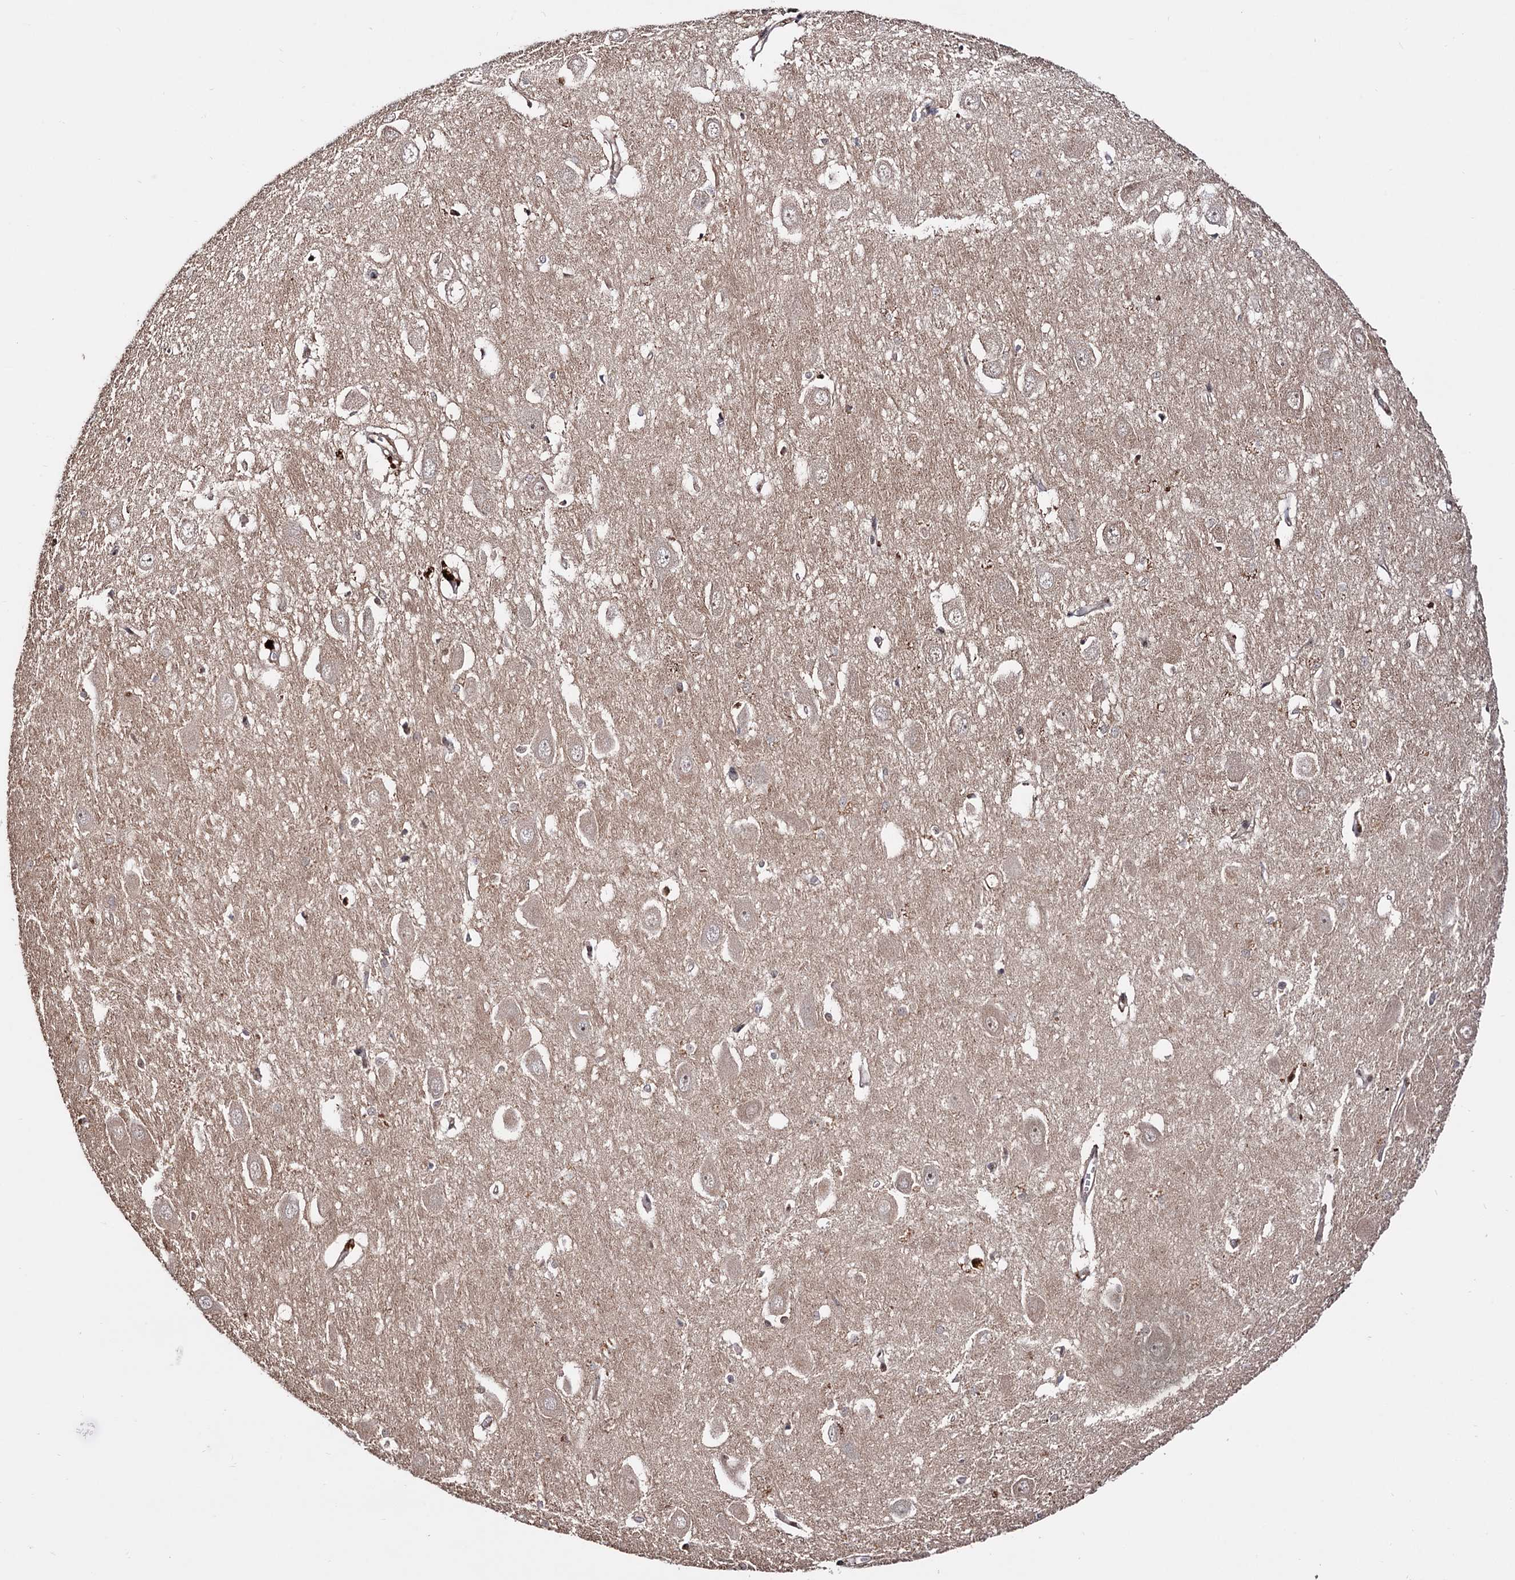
{"staining": {"intensity": "moderate", "quantity": "<25%", "location": "cytoplasmic/membranous,nuclear"}, "tissue": "hippocampus", "cell_type": "Glial cells", "image_type": "normal", "snomed": [{"axis": "morphology", "description": "Normal tissue, NOS"}, {"axis": "topography", "description": "Hippocampus"}], "caption": "Protein expression analysis of unremarkable hippocampus exhibits moderate cytoplasmic/membranous,nuclear staining in about <25% of glial cells. The protein of interest is stained brown, and the nuclei are stained in blue (DAB (3,3'-diaminobenzidine) IHC with brightfield microscopy, high magnification).", "gene": "PIGB", "patient": {"sex": "female", "age": 64}}